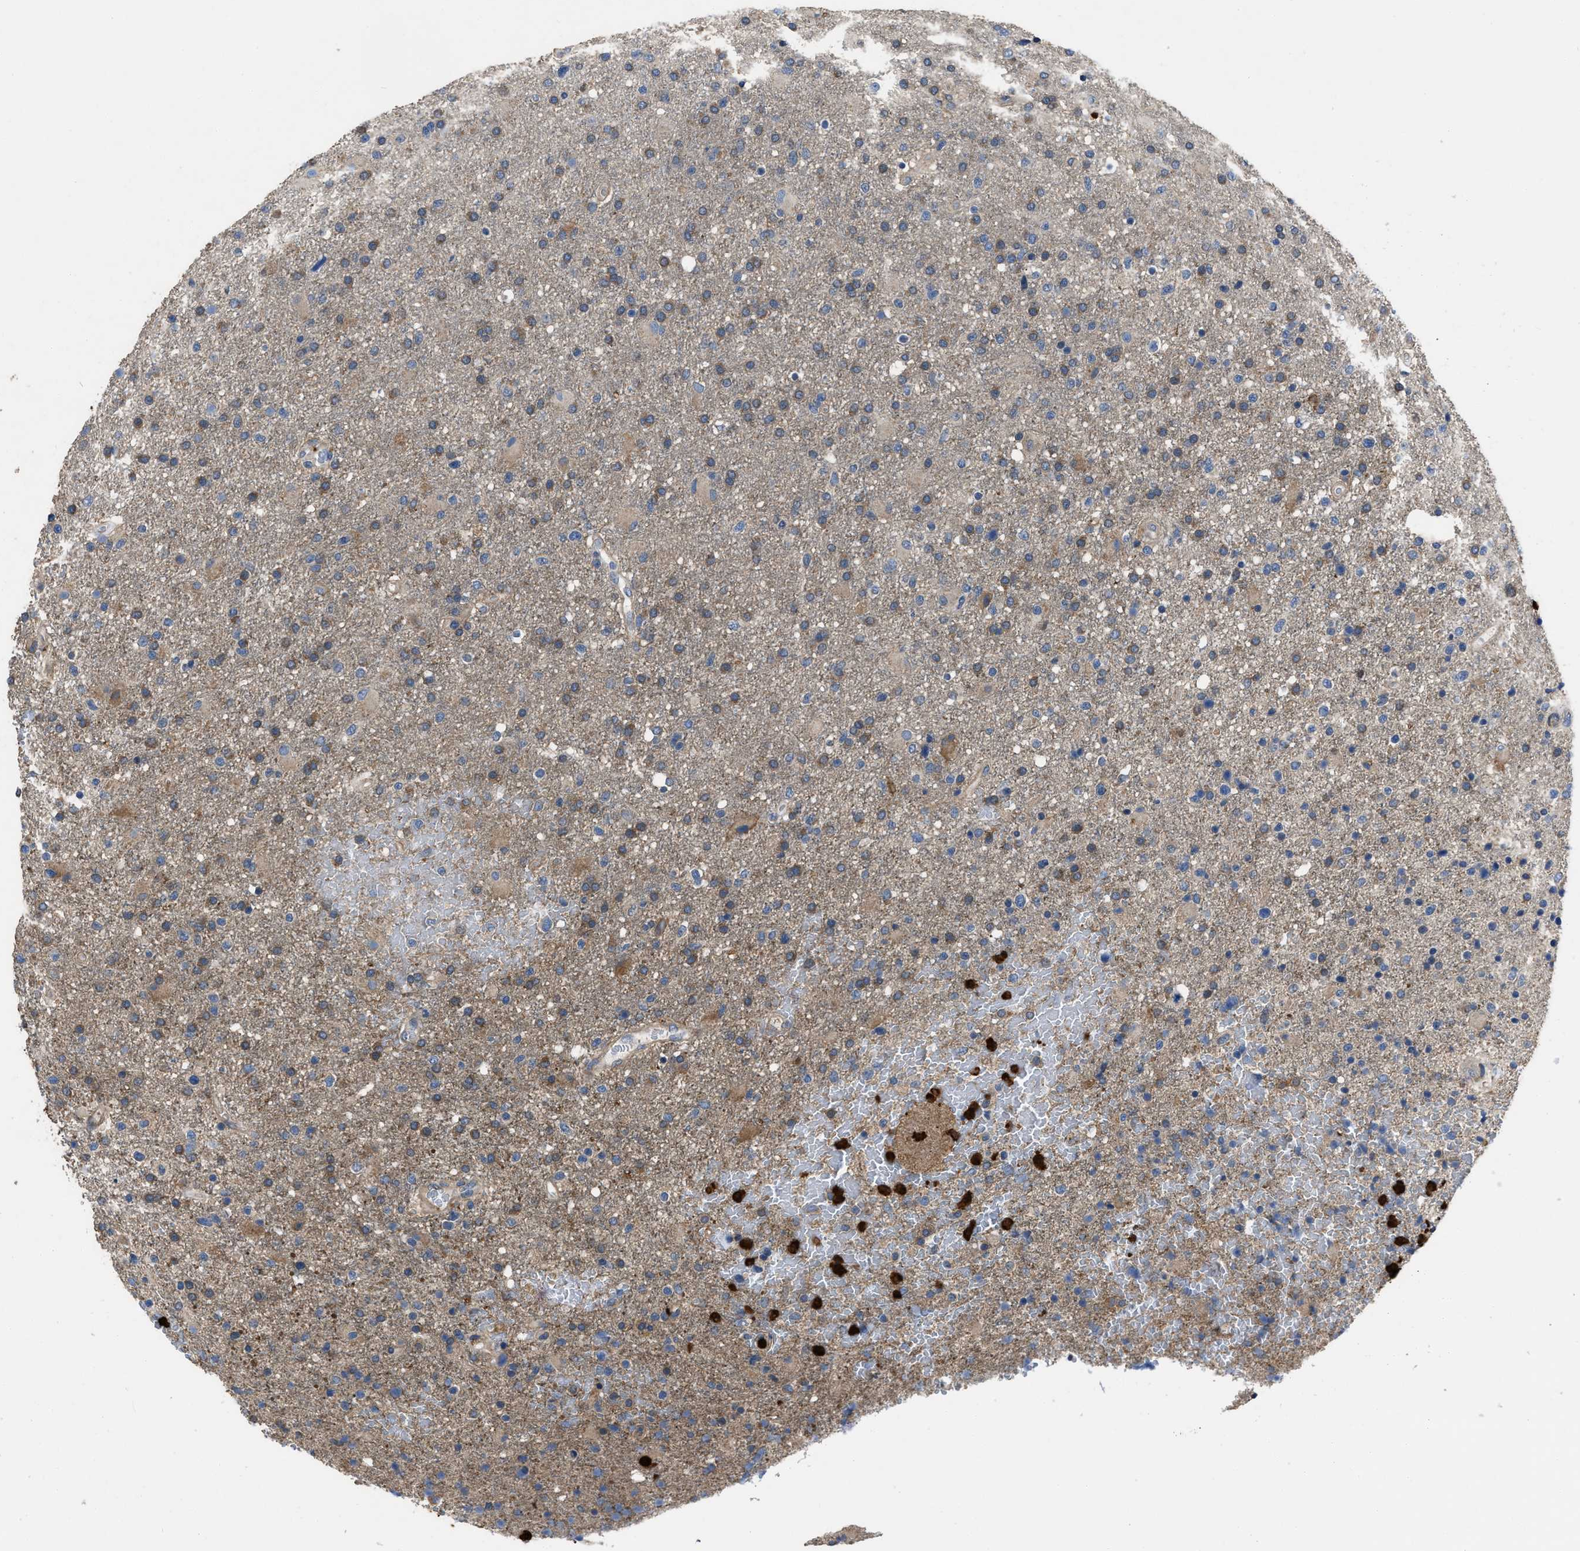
{"staining": {"intensity": "moderate", "quantity": "<25%", "location": "cytoplasmic/membranous"}, "tissue": "glioma", "cell_type": "Tumor cells", "image_type": "cancer", "snomed": [{"axis": "morphology", "description": "Glioma, malignant, High grade"}, {"axis": "topography", "description": "Brain"}], "caption": "Immunohistochemistry of glioma demonstrates low levels of moderate cytoplasmic/membranous expression in about <25% of tumor cells.", "gene": "ANGPT1", "patient": {"sex": "male", "age": 72}}